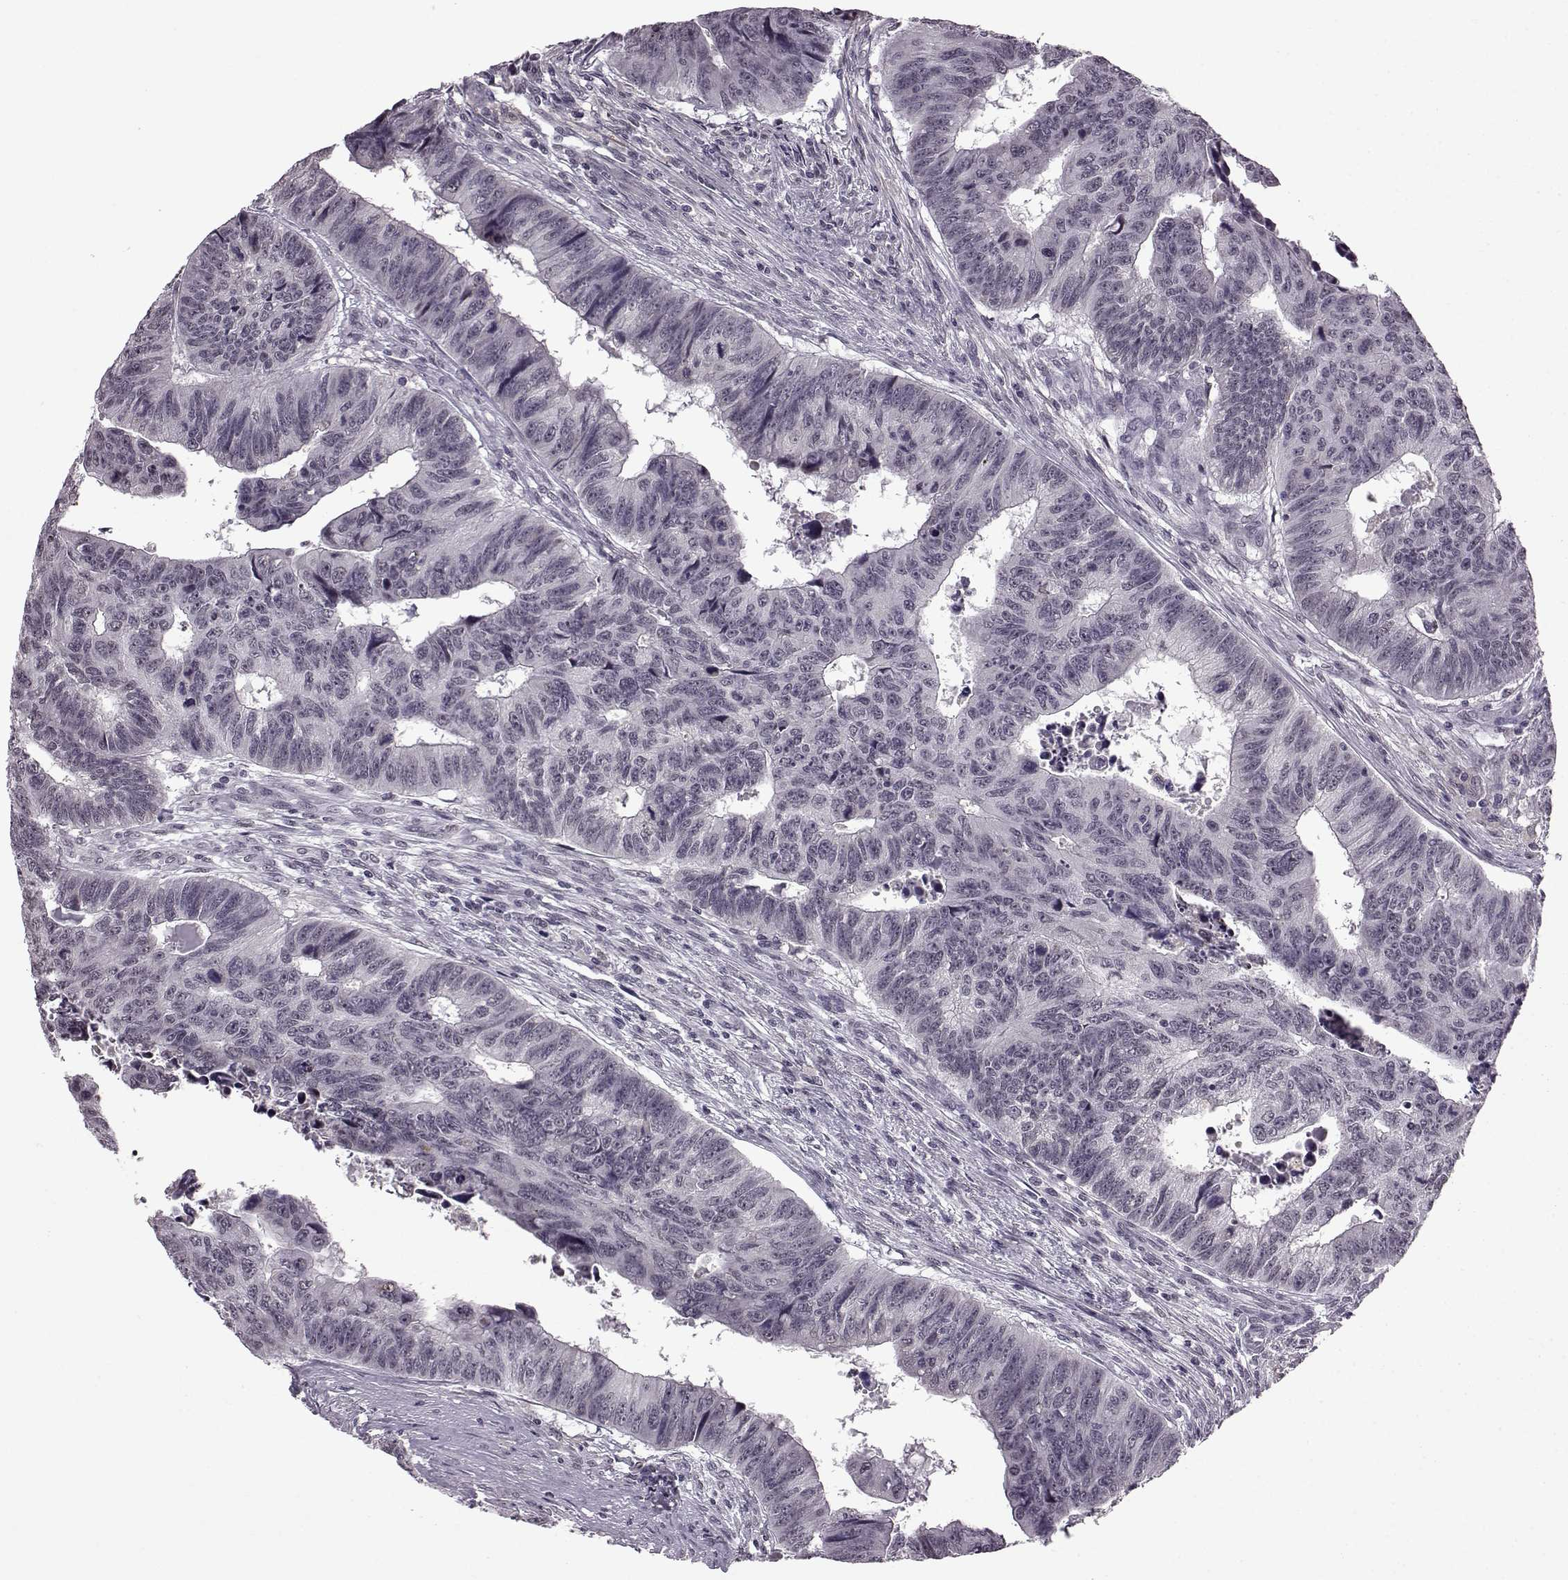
{"staining": {"intensity": "negative", "quantity": "none", "location": "none"}, "tissue": "colorectal cancer", "cell_type": "Tumor cells", "image_type": "cancer", "snomed": [{"axis": "morphology", "description": "Adenocarcinoma, NOS"}, {"axis": "topography", "description": "Rectum"}], "caption": "This is an immunohistochemistry photomicrograph of human colorectal cancer. There is no positivity in tumor cells.", "gene": "SLC28A2", "patient": {"sex": "female", "age": 85}}